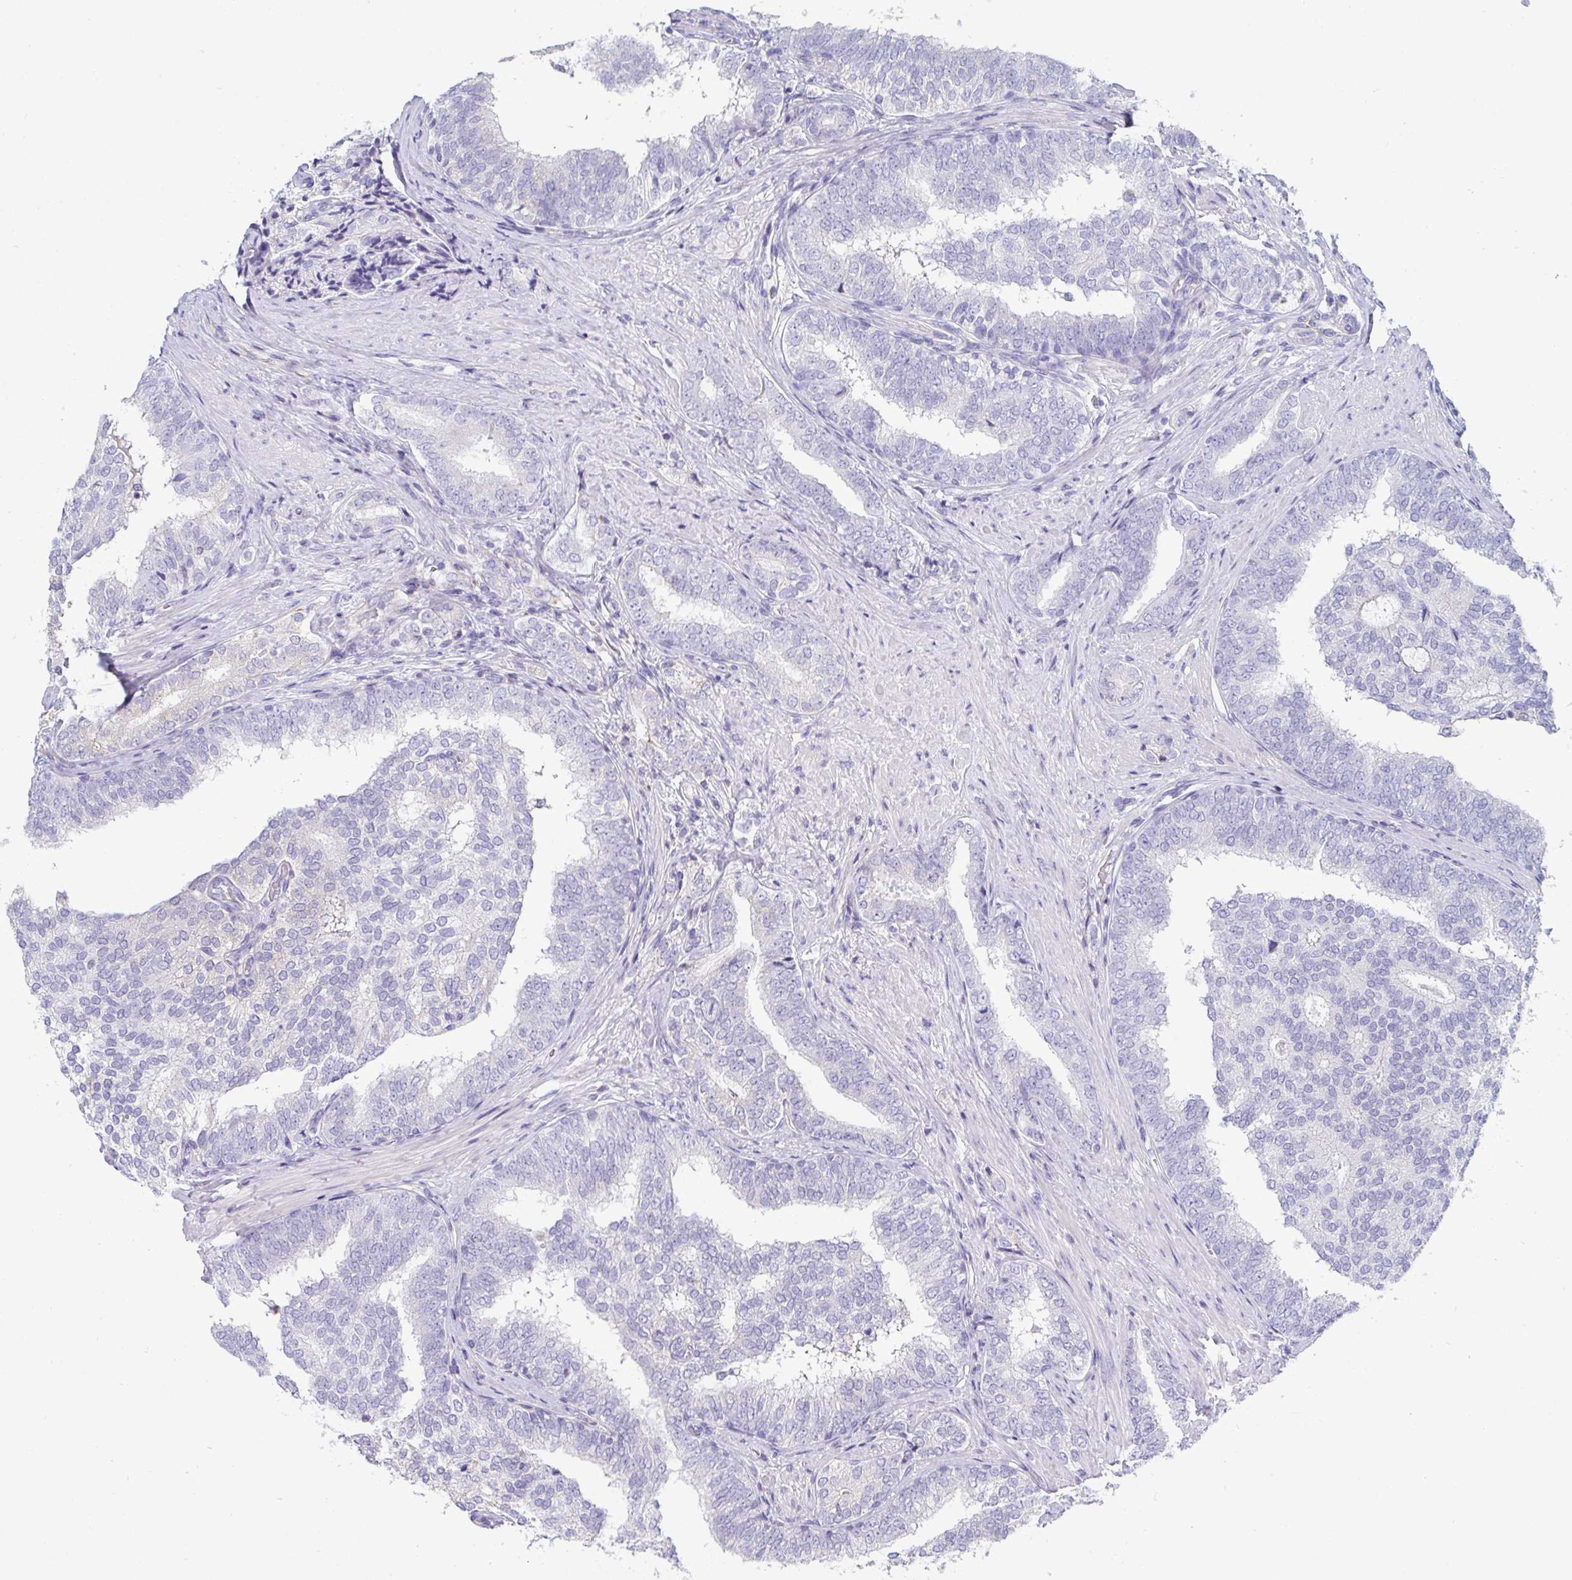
{"staining": {"intensity": "negative", "quantity": "none", "location": "none"}, "tissue": "prostate cancer", "cell_type": "Tumor cells", "image_type": "cancer", "snomed": [{"axis": "morphology", "description": "Adenocarcinoma, High grade"}, {"axis": "topography", "description": "Prostate"}], "caption": "Immunohistochemistry (IHC) image of adenocarcinoma (high-grade) (prostate) stained for a protein (brown), which shows no staining in tumor cells.", "gene": "MGAM2", "patient": {"sex": "male", "age": 72}}